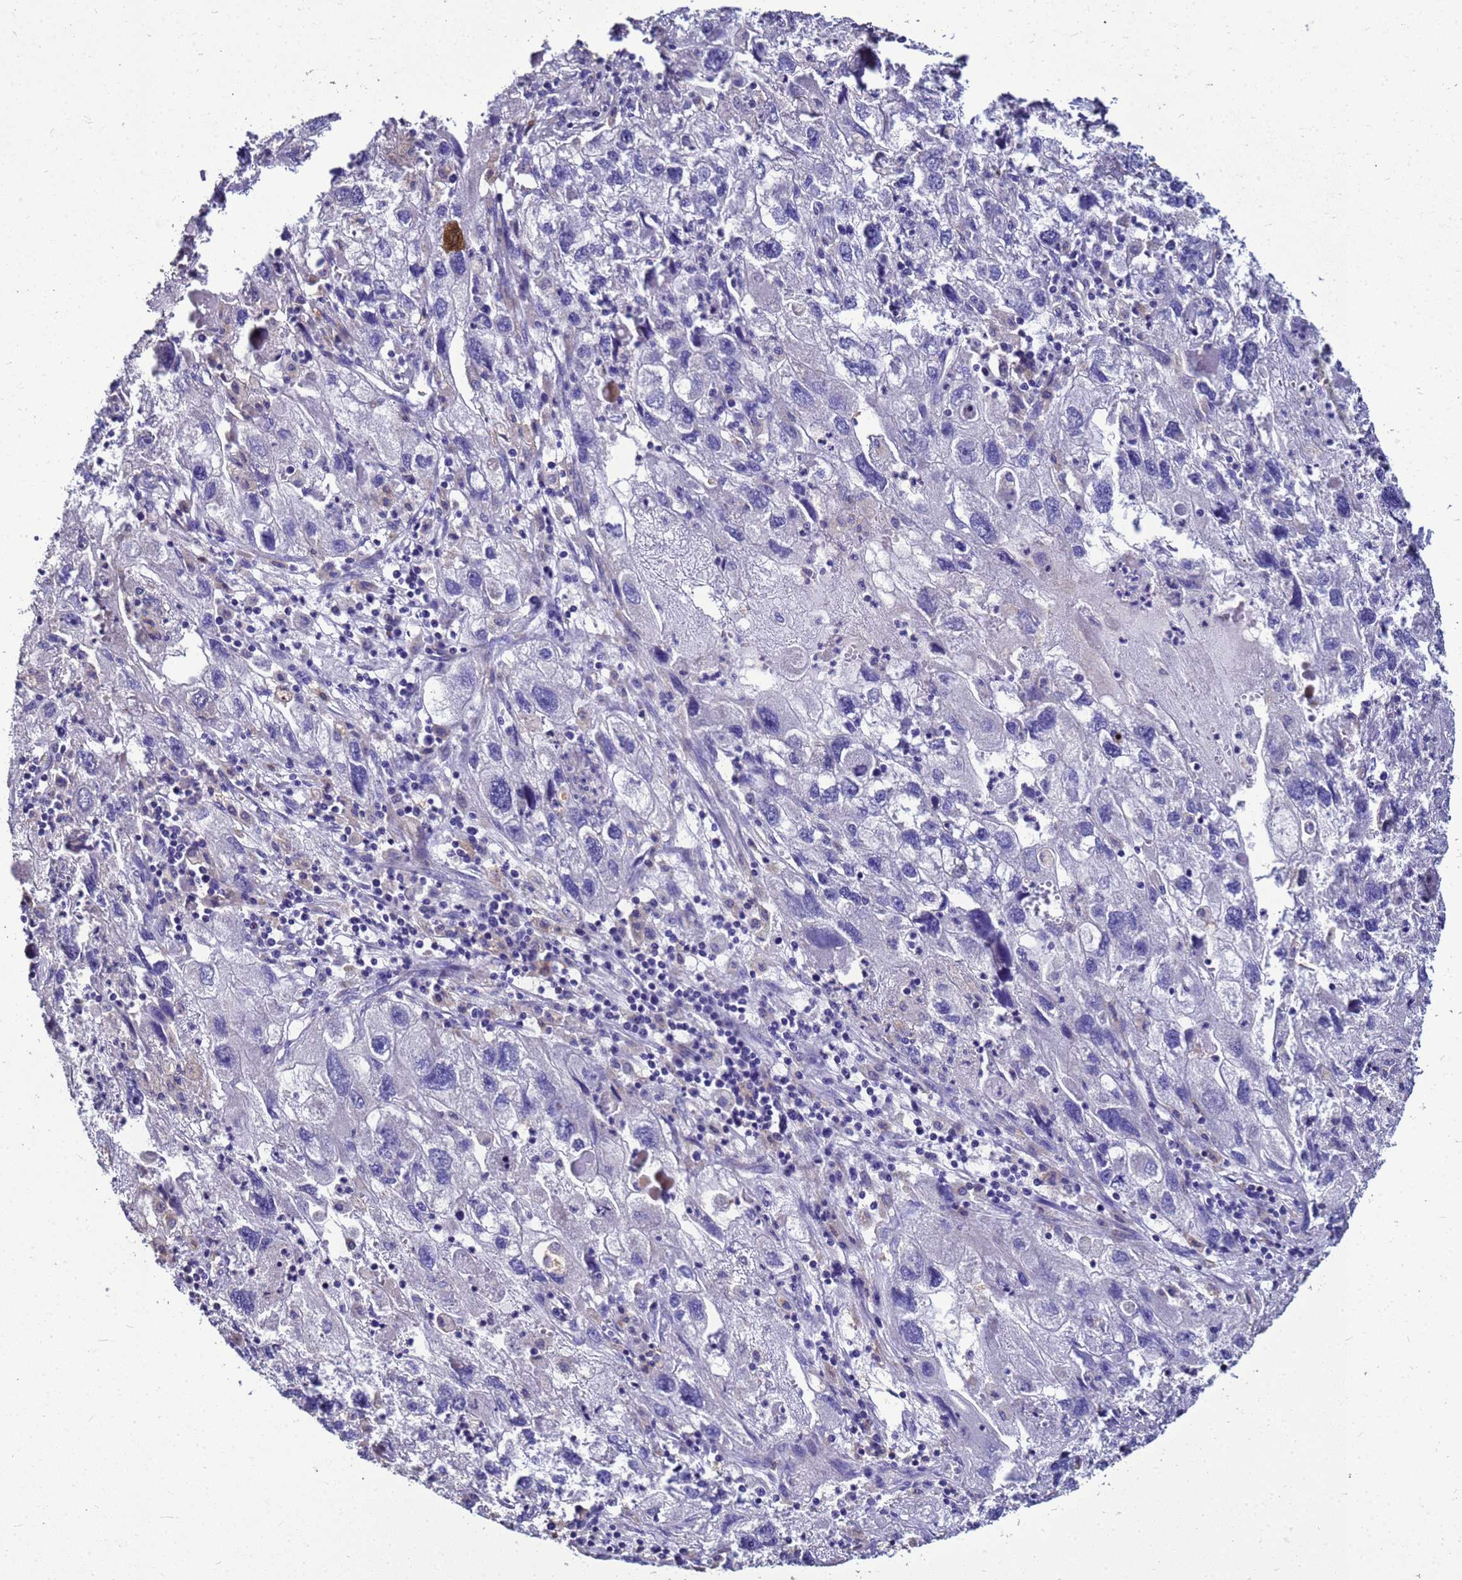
{"staining": {"intensity": "negative", "quantity": "none", "location": "none"}, "tissue": "endometrial cancer", "cell_type": "Tumor cells", "image_type": "cancer", "snomed": [{"axis": "morphology", "description": "Adenocarcinoma, NOS"}, {"axis": "topography", "description": "Endometrium"}], "caption": "IHC photomicrograph of endometrial cancer (adenocarcinoma) stained for a protein (brown), which demonstrates no positivity in tumor cells.", "gene": "S100A2", "patient": {"sex": "female", "age": 49}}